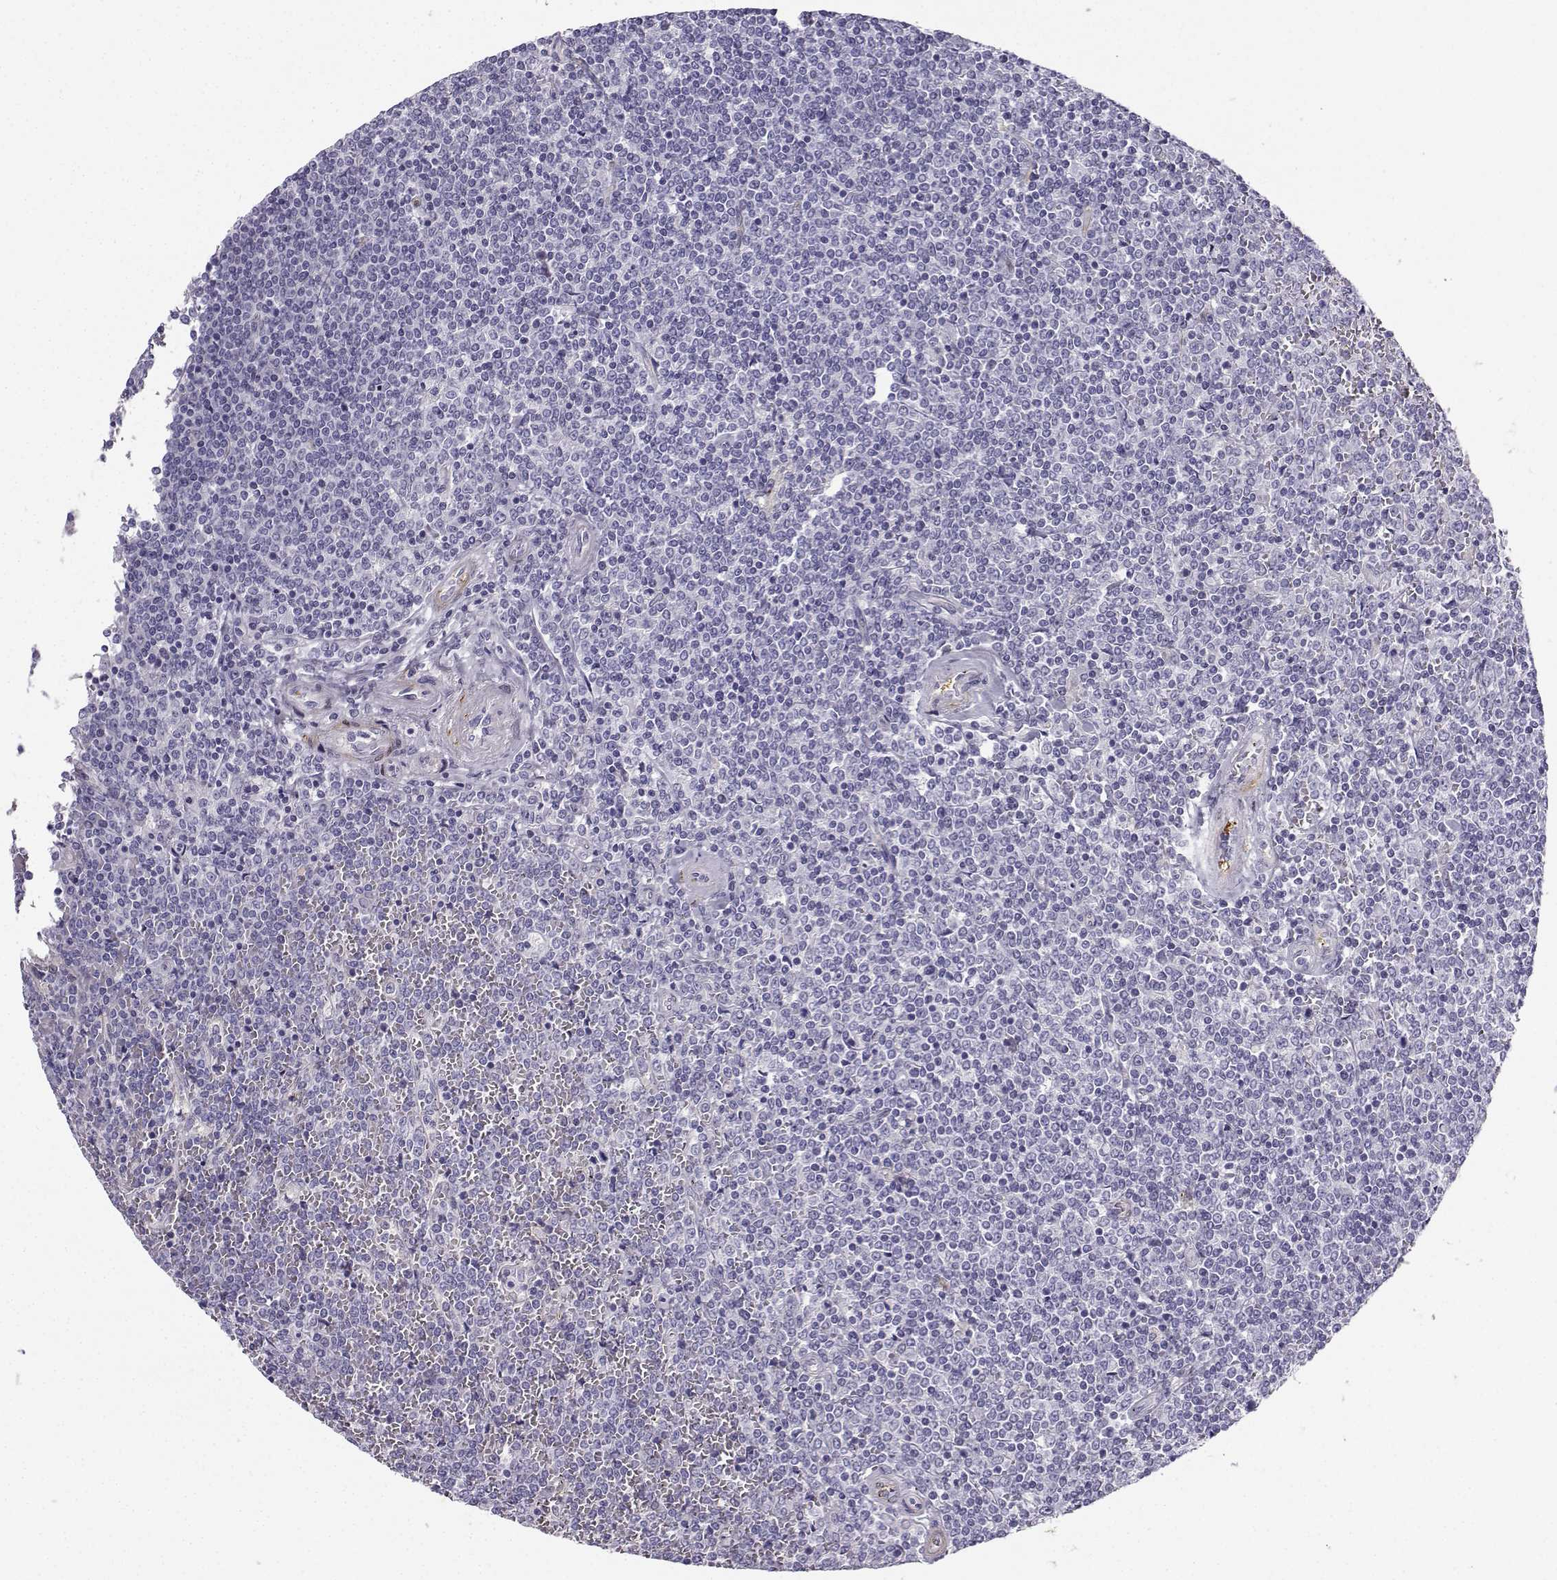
{"staining": {"intensity": "negative", "quantity": "none", "location": "none"}, "tissue": "lymphoma", "cell_type": "Tumor cells", "image_type": "cancer", "snomed": [{"axis": "morphology", "description": "Malignant lymphoma, non-Hodgkin's type, Low grade"}, {"axis": "topography", "description": "Spleen"}], "caption": "There is no significant staining in tumor cells of low-grade malignant lymphoma, non-Hodgkin's type. (DAB (3,3'-diaminobenzidine) IHC with hematoxylin counter stain).", "gene": "NQO1", "patient": {"sex": "female", "age": 19}}